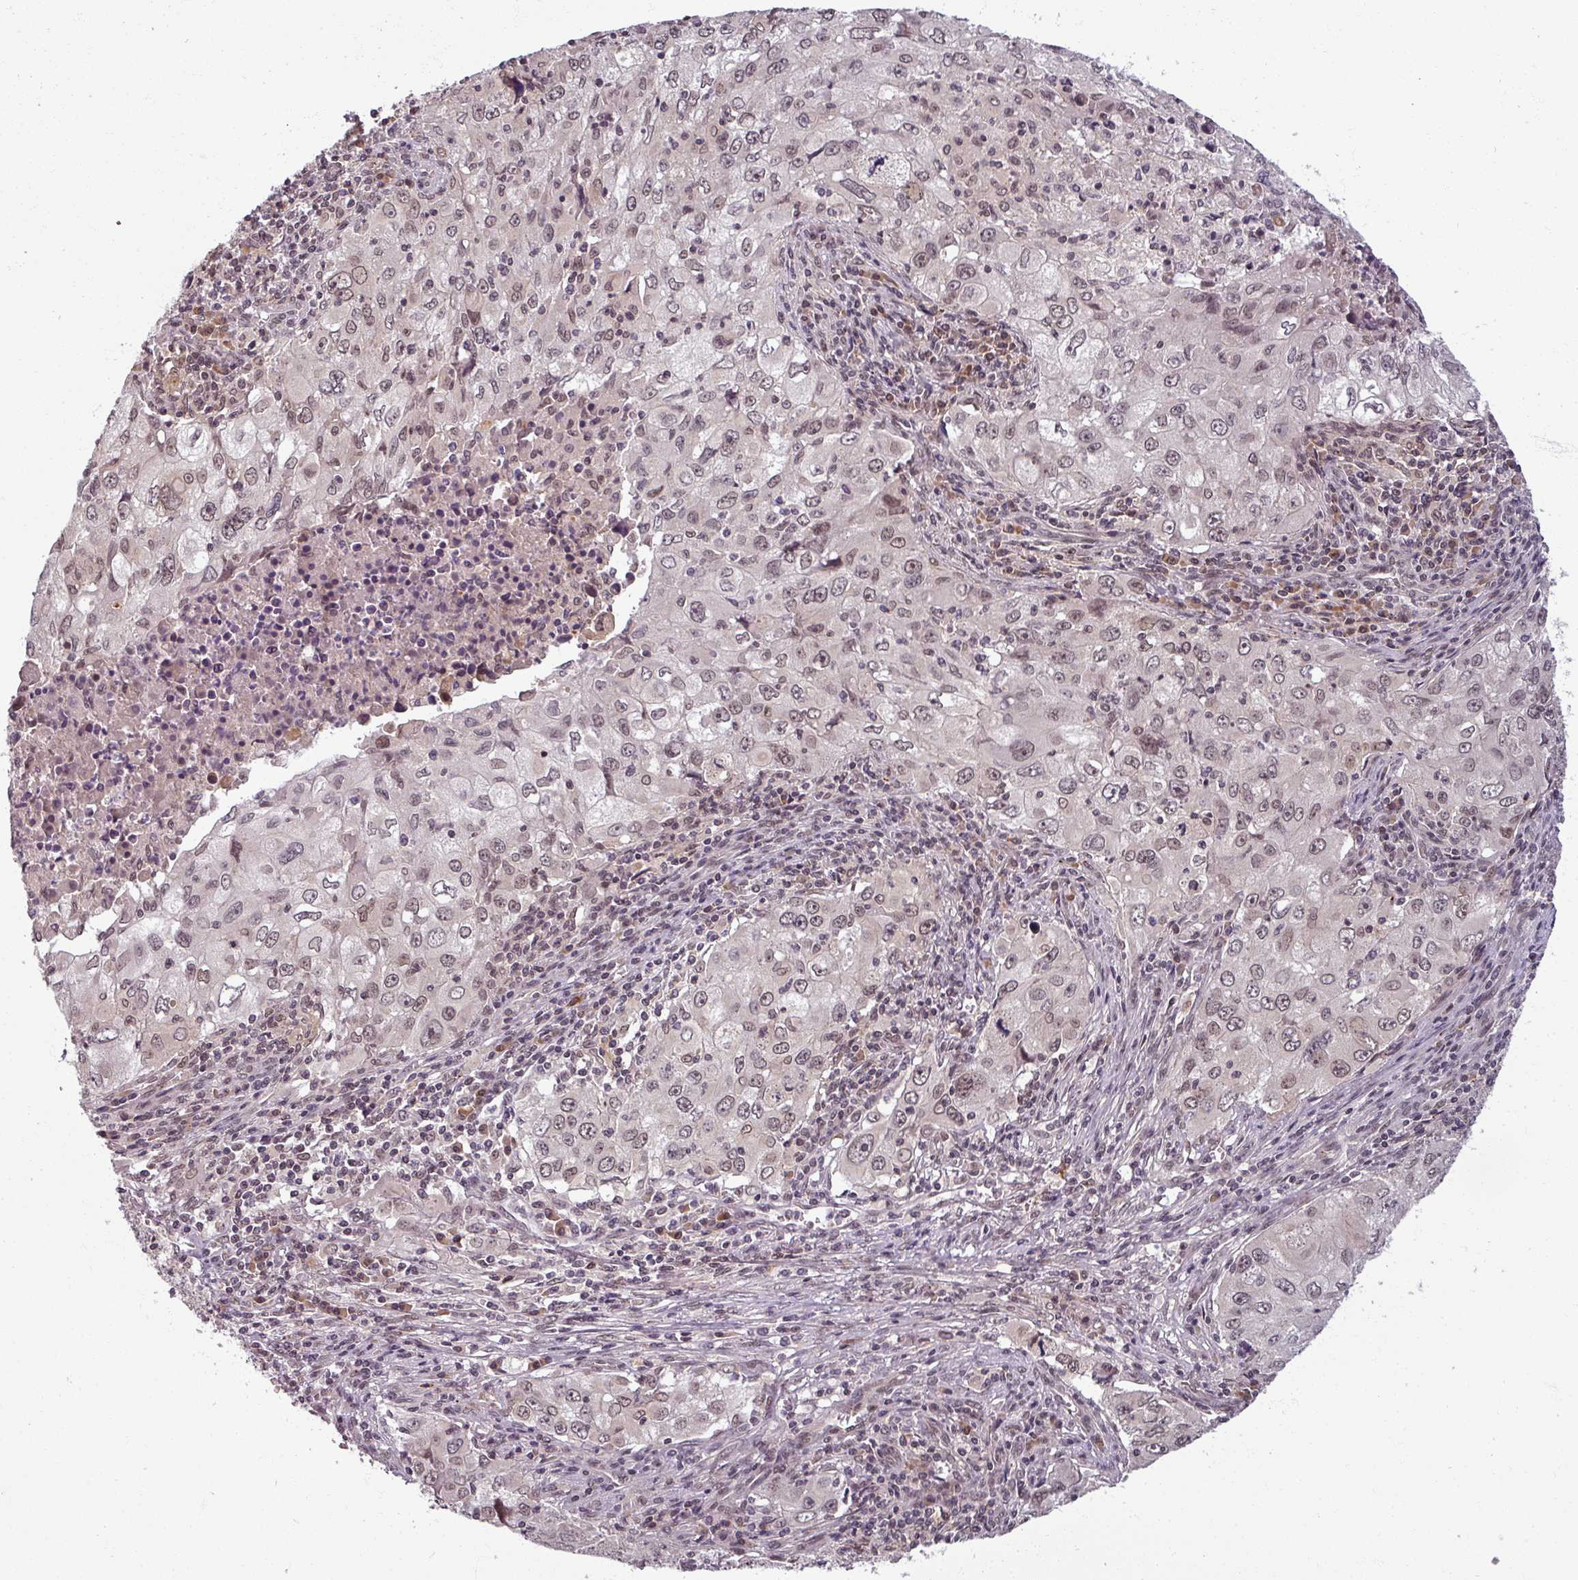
{"staining": {"intensity": "weak", "quantity": ">75%", "location": "nuclear"}, "tissue": "lung cancer", "cell_type": "Tumor cells", "image_type": "cancer", "snomed": [{"axis": "morphology", "description": "Adenocarcinoma, NOS"}, {"axis": "morphology", "description": "Adenocarcinoma, metastatic, NOS"}, {"axis": "topography", "description": "Lymph node"}, {"axis": "topography", "description": "Lung"}], "caption": "DAB immunohistochemical staining of human lung cancer demonstrates weak nuclear protein positivity in about >75% of tumor cells.", "gene": "POLR2G", "patient": {"sex": "female", "age": 42}}